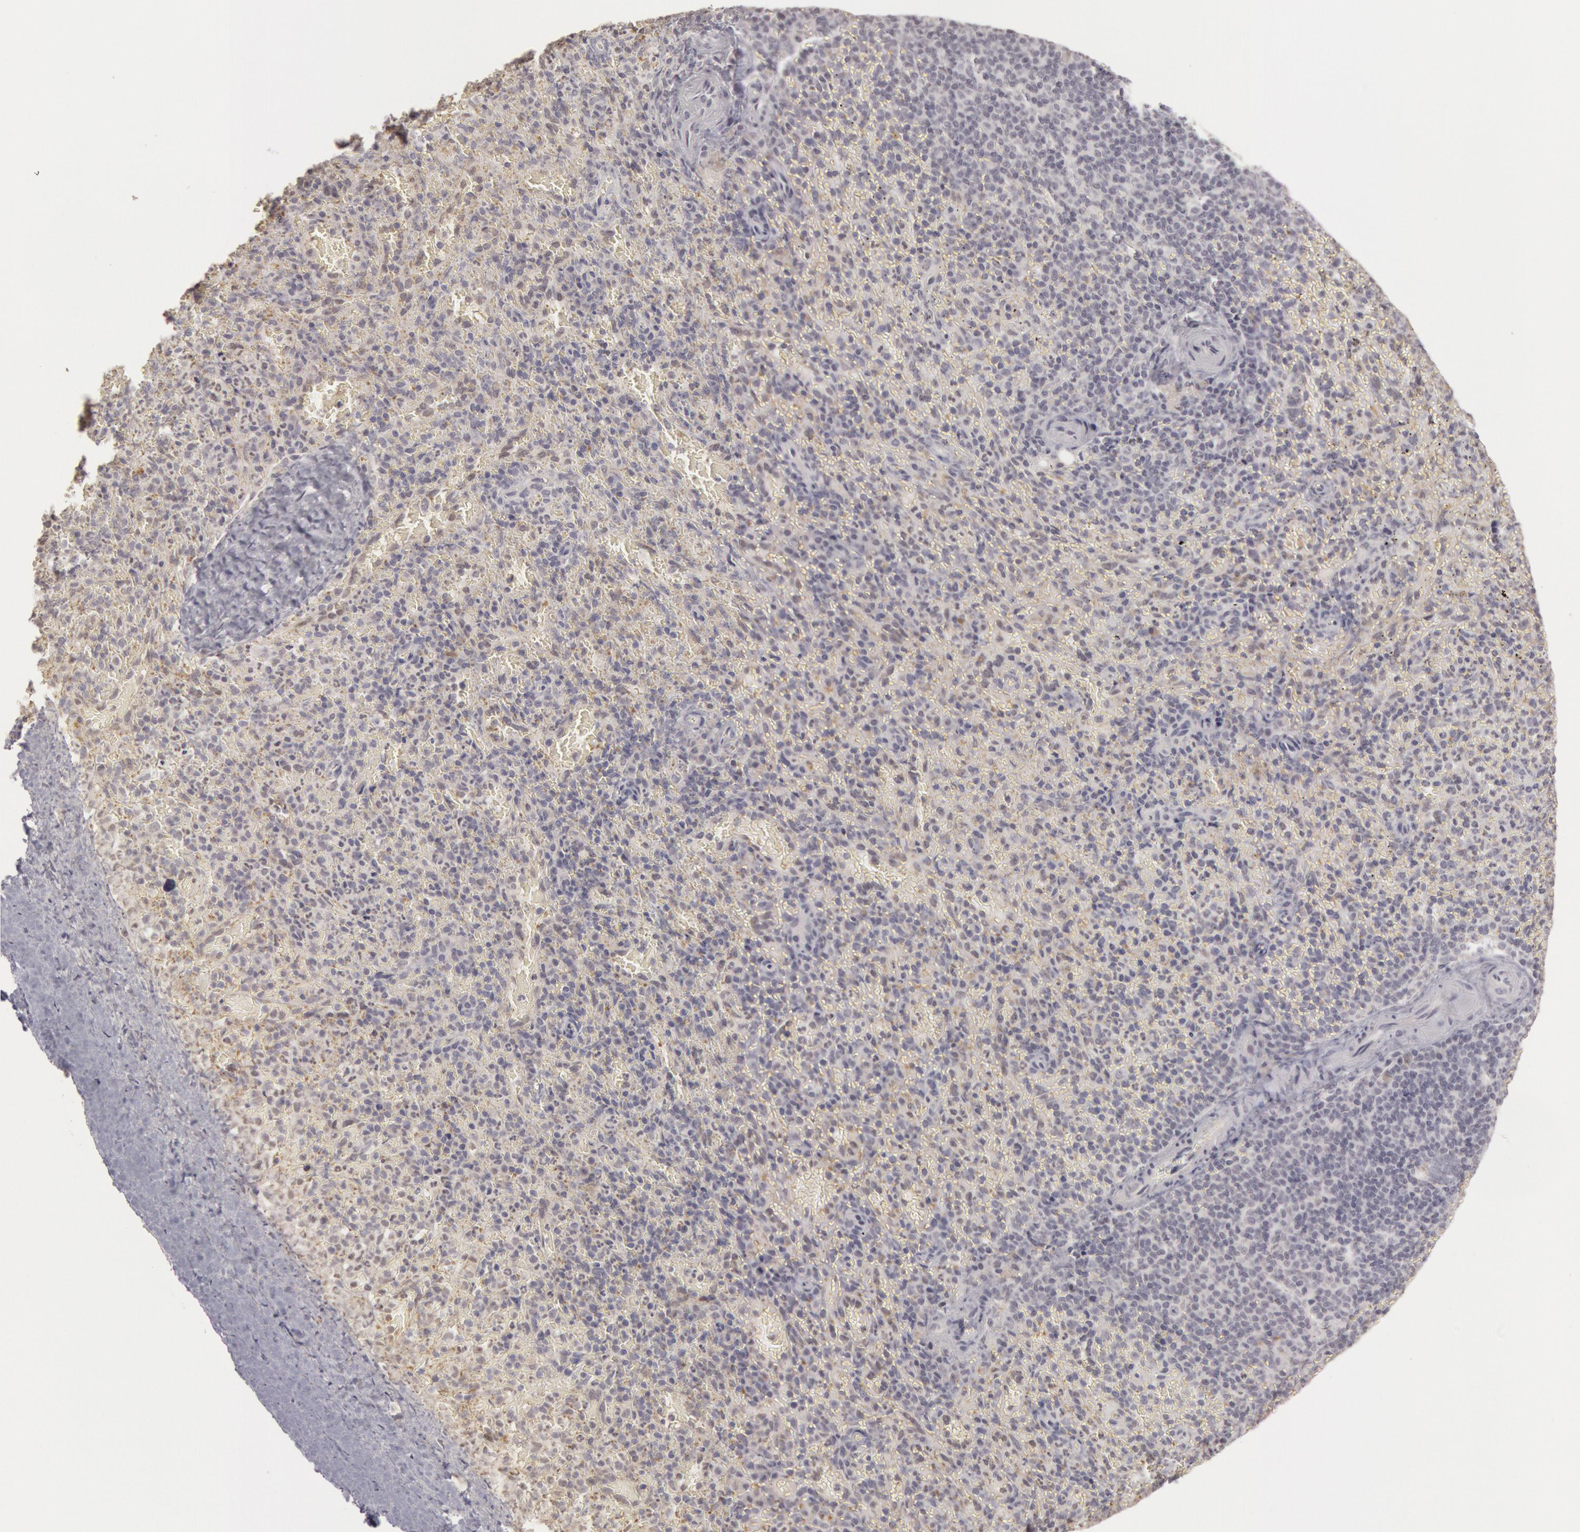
{"staining": {"intensity": "negative", "quantity": "none", "location": "none"}, "tissue": "spleen", "cell_type": "Cells in red pulp", "image_type": "normal", "snomed": [{"axis": "morphology", "description": "Normal tissue, NOS"}, {"axis": "topography", "description": "Spleen"}], "caption": "Cells in red pulp are negative for protein expression in normal human spleen. (Brightfield microscopy of DAB (3,3'-diaminobenzidine) immunohistochemistry at high magnification).", "gene": "RIMBP3B", "patient": {"sex": "female", "age": 50}}